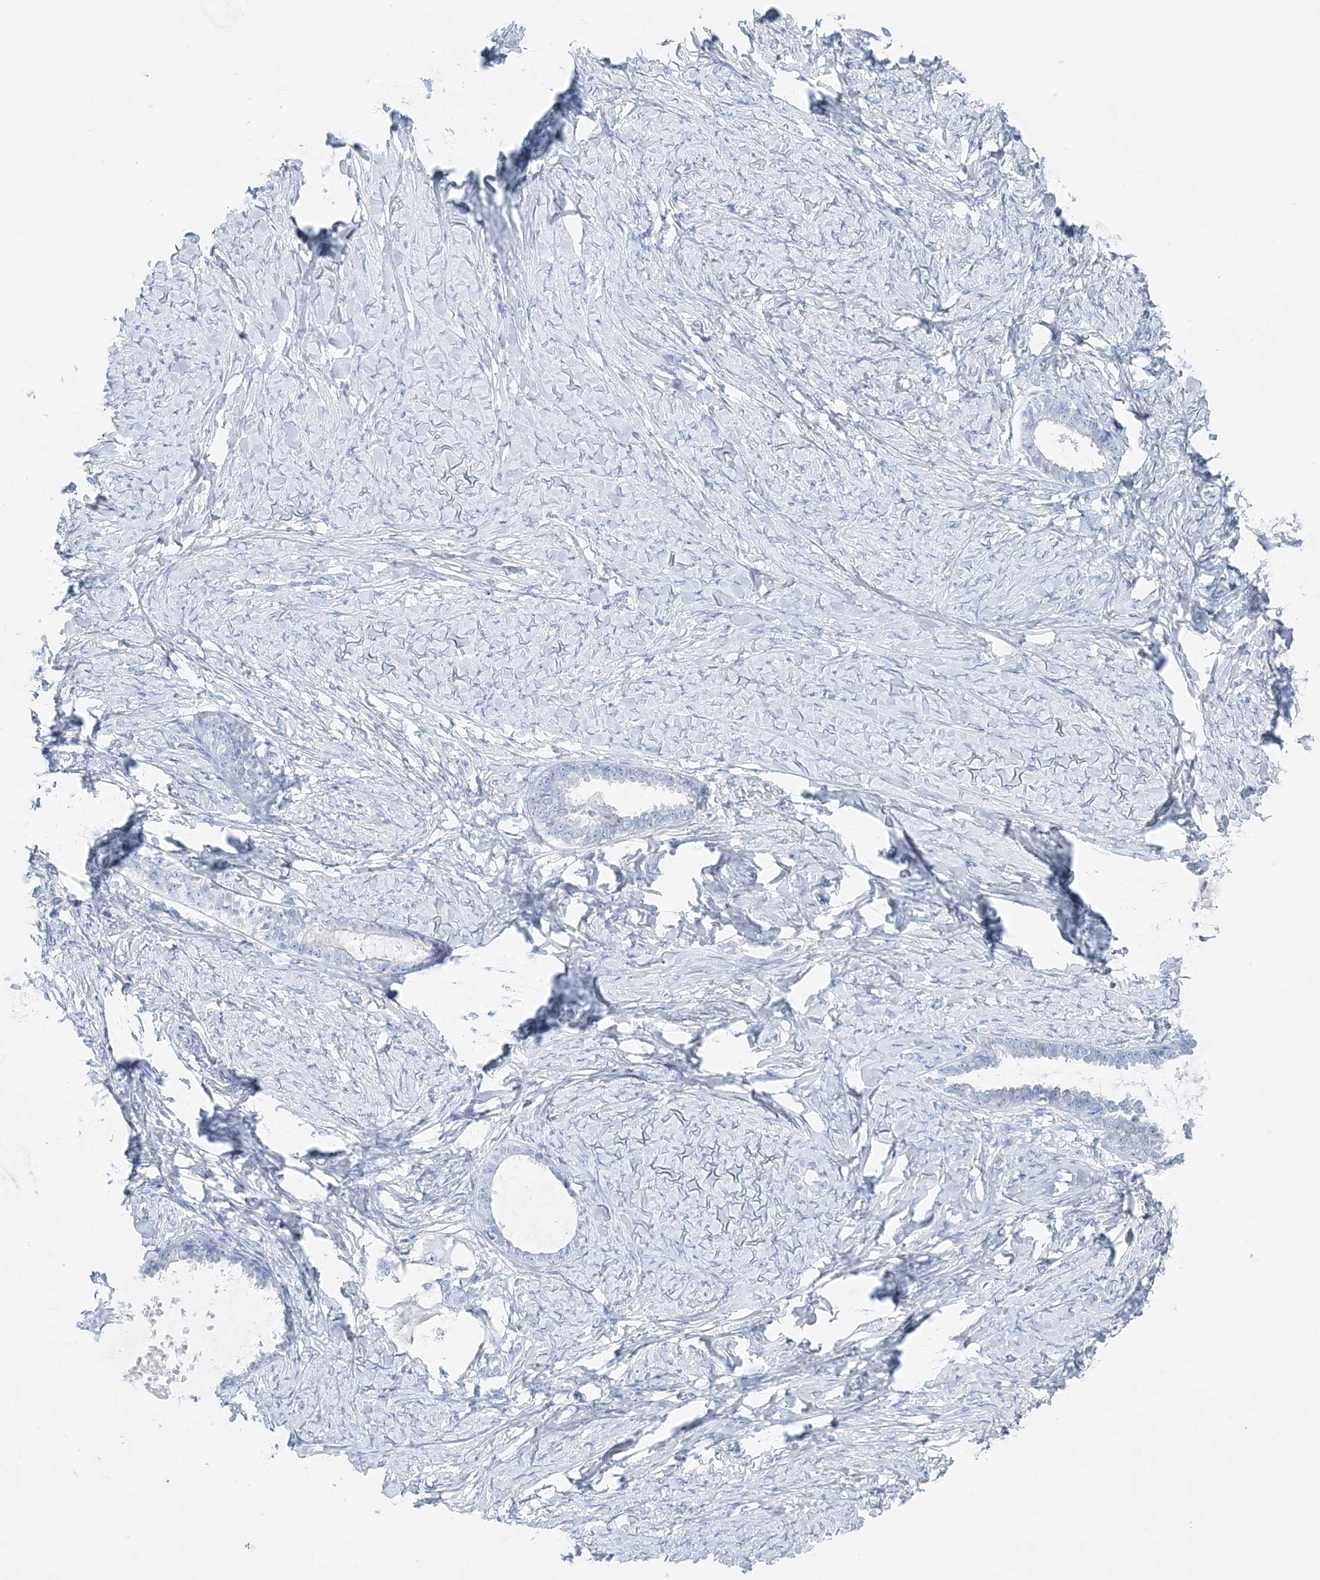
{"staining": {"intensity": "negative", "quantity": "none", "location": "none"}, "tissue": "ovarian cancer", "cell_type": "Tumor cells", "image_type": "cancer", "snomed": [{"axis": "morphology", "description": "Cystadenocarcinoma, serous, NOS"}, {"axis": "topography", "description": "Ovary"}], "caption": "Immunohistochemical staining of human ovarian cancer reveals no significant expression in tumor cells.", "gene": "SLC5A6", "patient": {"sex": "female", "age": 79}}